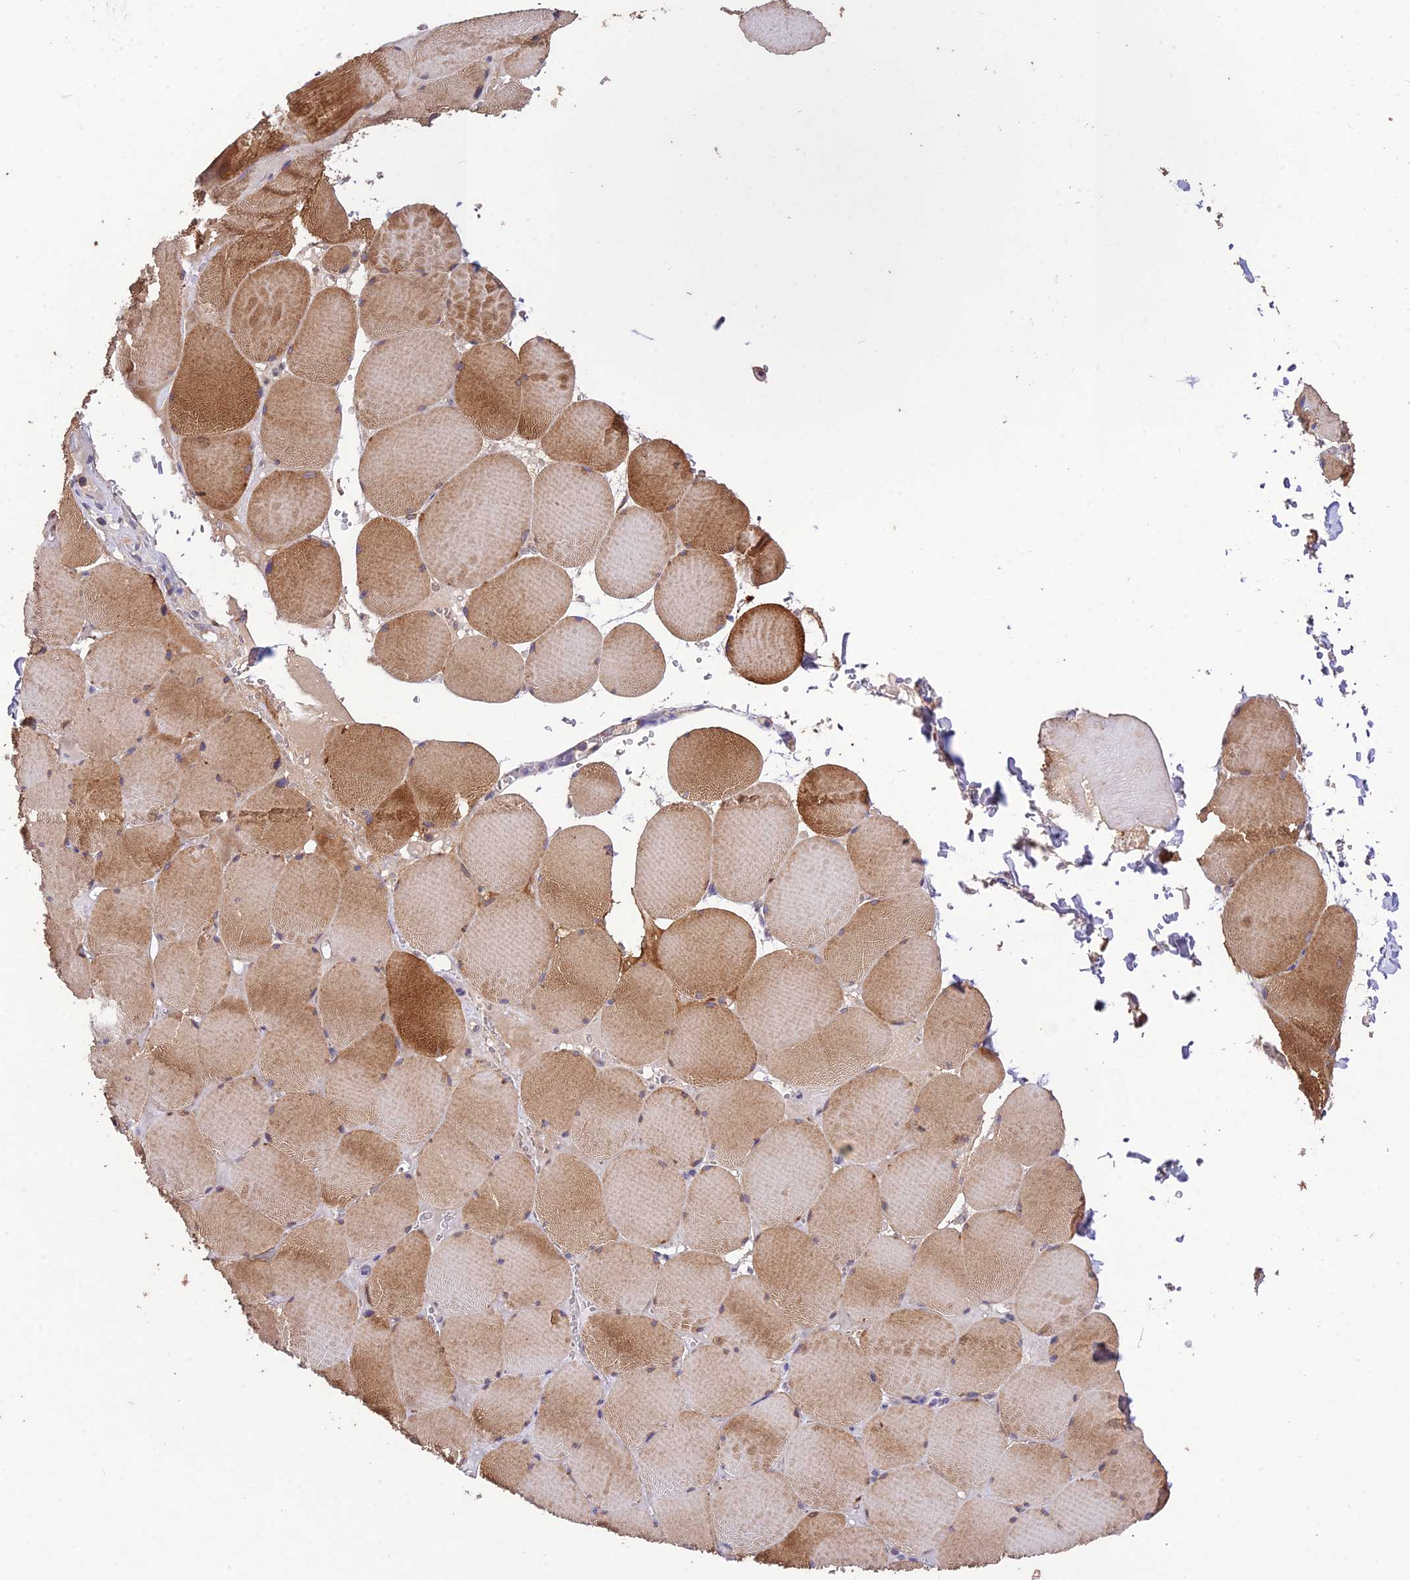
{"staining": {"intensity": "strong", "quantity": "25%-75%", "location": "cytoplasmic/membranous"}, "tissue": "skeletal muscle", "cell_type": "Myocytes", "image_type": "normal", "snomed": [{"axis": "morphology", "description": "Normal tissue, NOS"}, {"axis": "topography", "description": "Skeletal muscle"}, {"axis": "topography", "description": "Head-Neck"}], "caption": "A high-resolution micrograph shows IHC staining of normal skeletal muscle, which shows strong cytoplasmic/membranous expression in about 25%-75% of myocytes. The protein is shown in brown color, while the nuclei are stained blue.", "gene": "SDHD", "patient": {"sex": "male", "age": 66}}